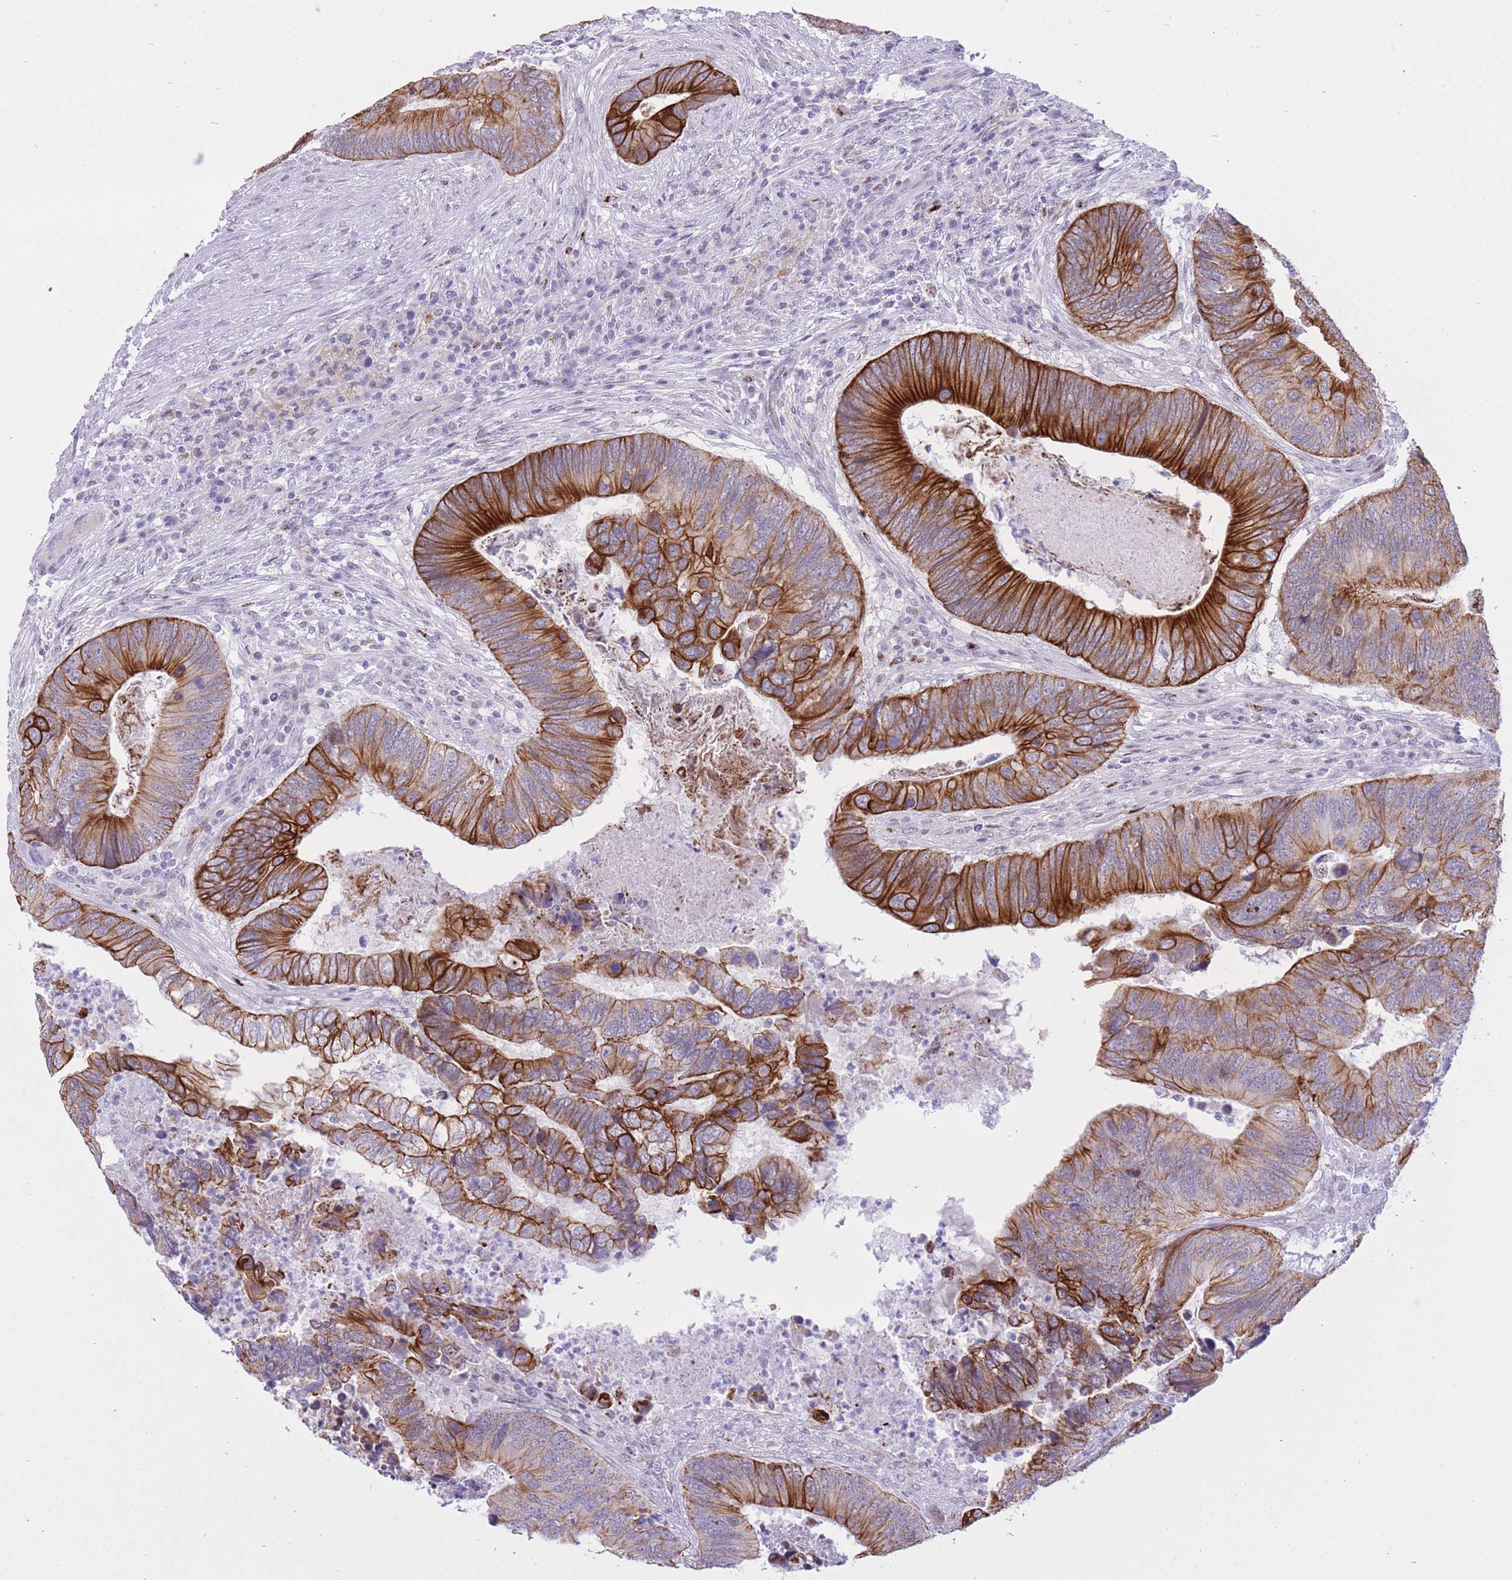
{"staining": {"intensity": "strong", "quantity": "25%-75%", "location": "cytoplasmic/membranous"}, "tissue": "colorectal cancer", "cell_type": "Tumor cells", "image_type": "cancer", "snomed": [{"axis": "morphology", "description": "Adenocarcinoma, NOS"}, {"axis": "topography", "description": "Colon"}], "caption": "A high-resolution micrograph shows immunohistochemistry staining of adenocarcinoma (colorectal), which reveals strong cytoplasmic/membranous staining in about 25%-75% of tumor cells. (brown staining indicates protein expression, while blue staining denotes nuclei).", "gene": "MEIS3", "patient": {"sex": "female", "age": 67}}